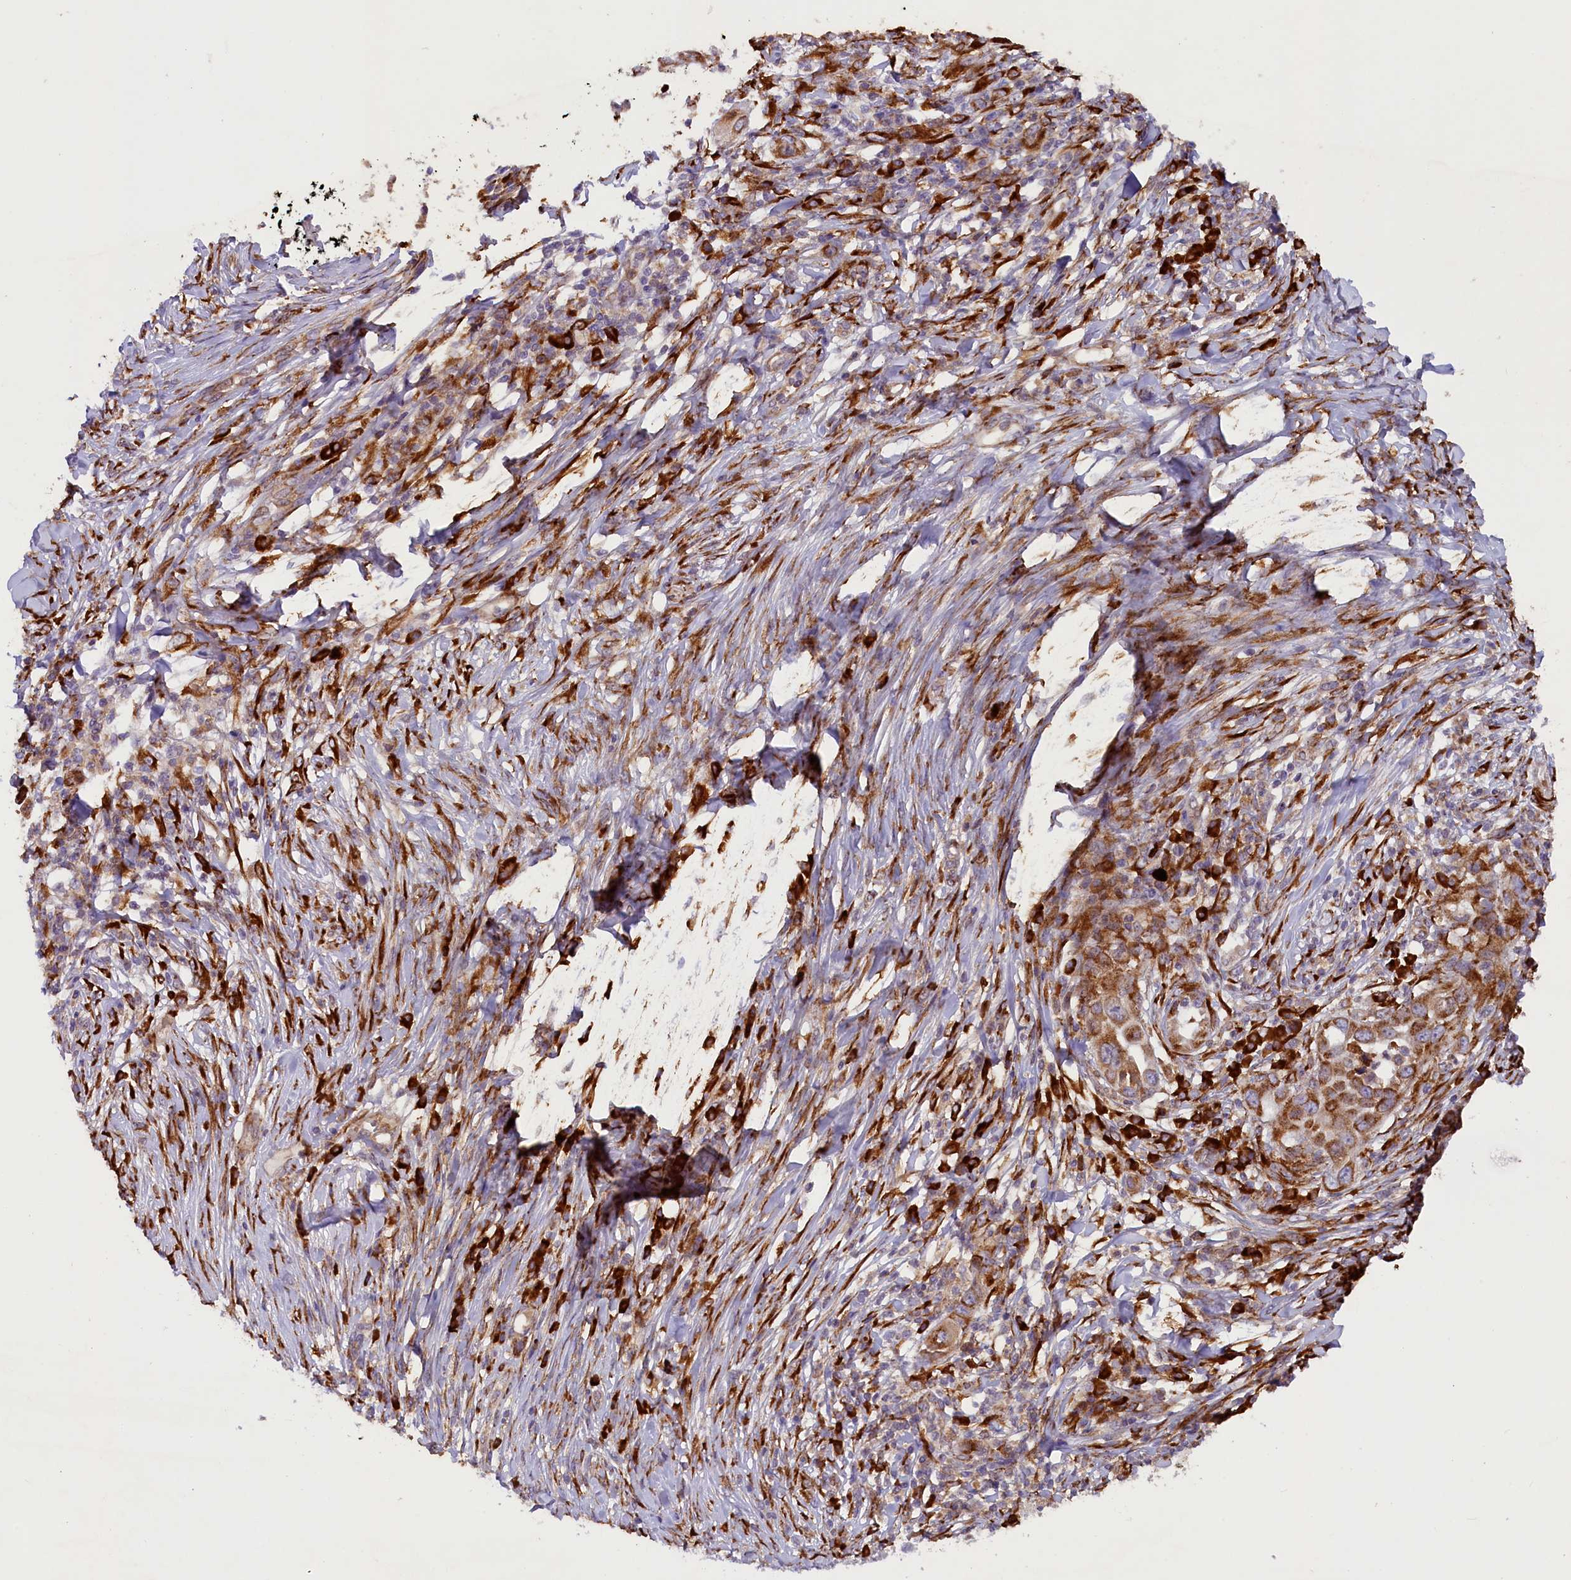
{"staining": {"intensity": "moderate", "quantity": ">75%", "location": "cytoplasmic/membranous"}, "tissue": "skin cancer", "cell_type": "Tumor cells", "image_type": "cancer", "snomed": [{"axis": "morphology", "description": "Squamous cell carcinoma, NOS"}, {"axis": "topography", "description": "Skin"}], "caption": "There is medium levels of moderate cytoplasmic/membranous expression in tumor cells of skin cancer, as demonstrated by immunohistochemical staining (brown color).", "gene": "SSC5D", "patient": {"sex": "female", "age": 44}}